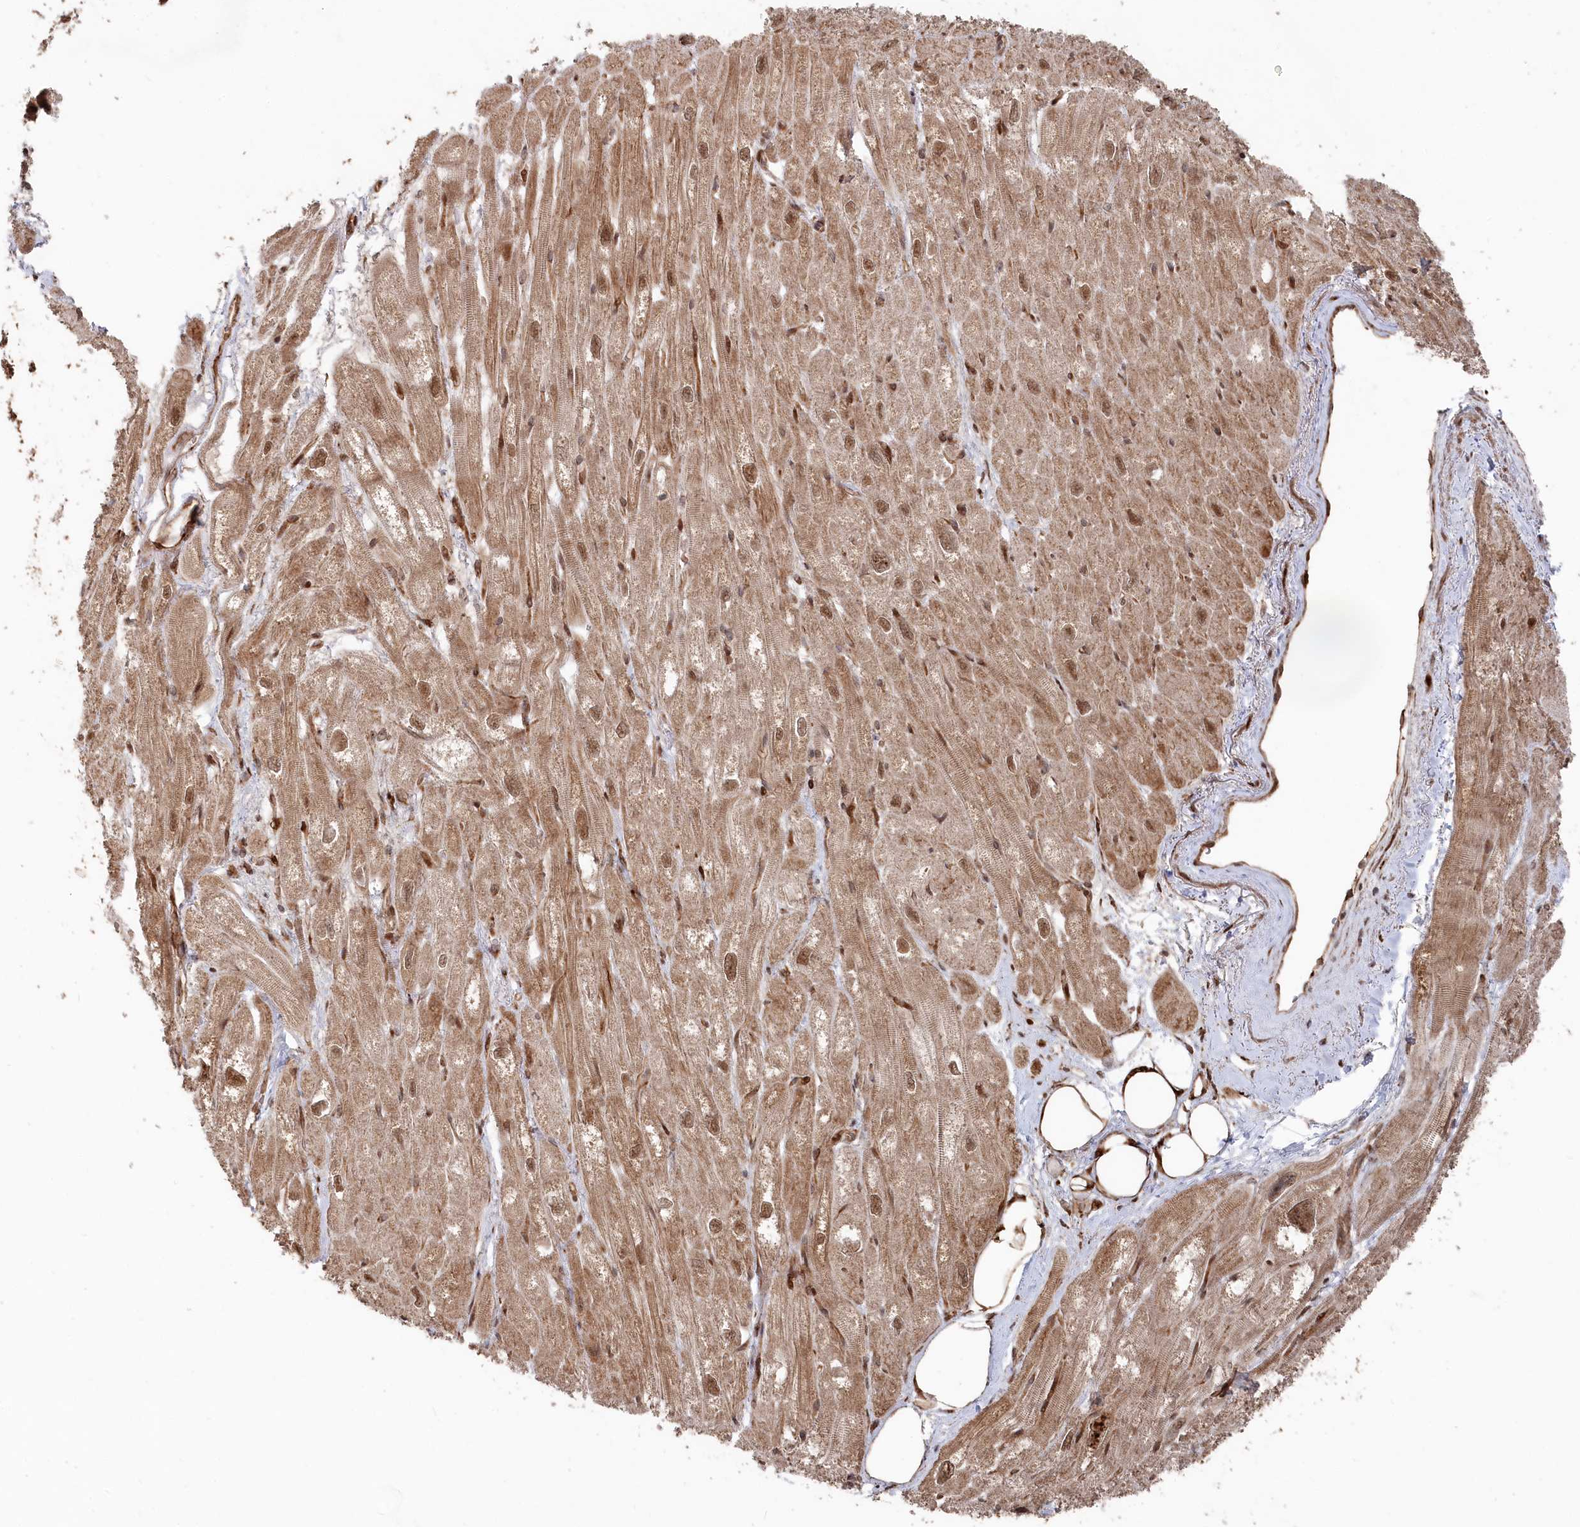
{"staining": {"intensity": "moderate", "quantity": ">75%", "location": "cytoplasmic/membranous,nuclear"}, "tissue": "heart muscle", "cell_type": "Cardiomyocytes", "image_type": "normal", "snomed": [{"axis": "morphology", "description": "Normal tissue, NOS"}, {"axis": "topography", "description": "Heart"}], "caption": "Human heart muscle stained with a brown dye reveals moderate cytoplasmic/membranous,nuclear positive staining in approximately >75% of cardiomyocytes.", "gene": "POLR3A", "patient": {"sex": "male", "age": 50}}